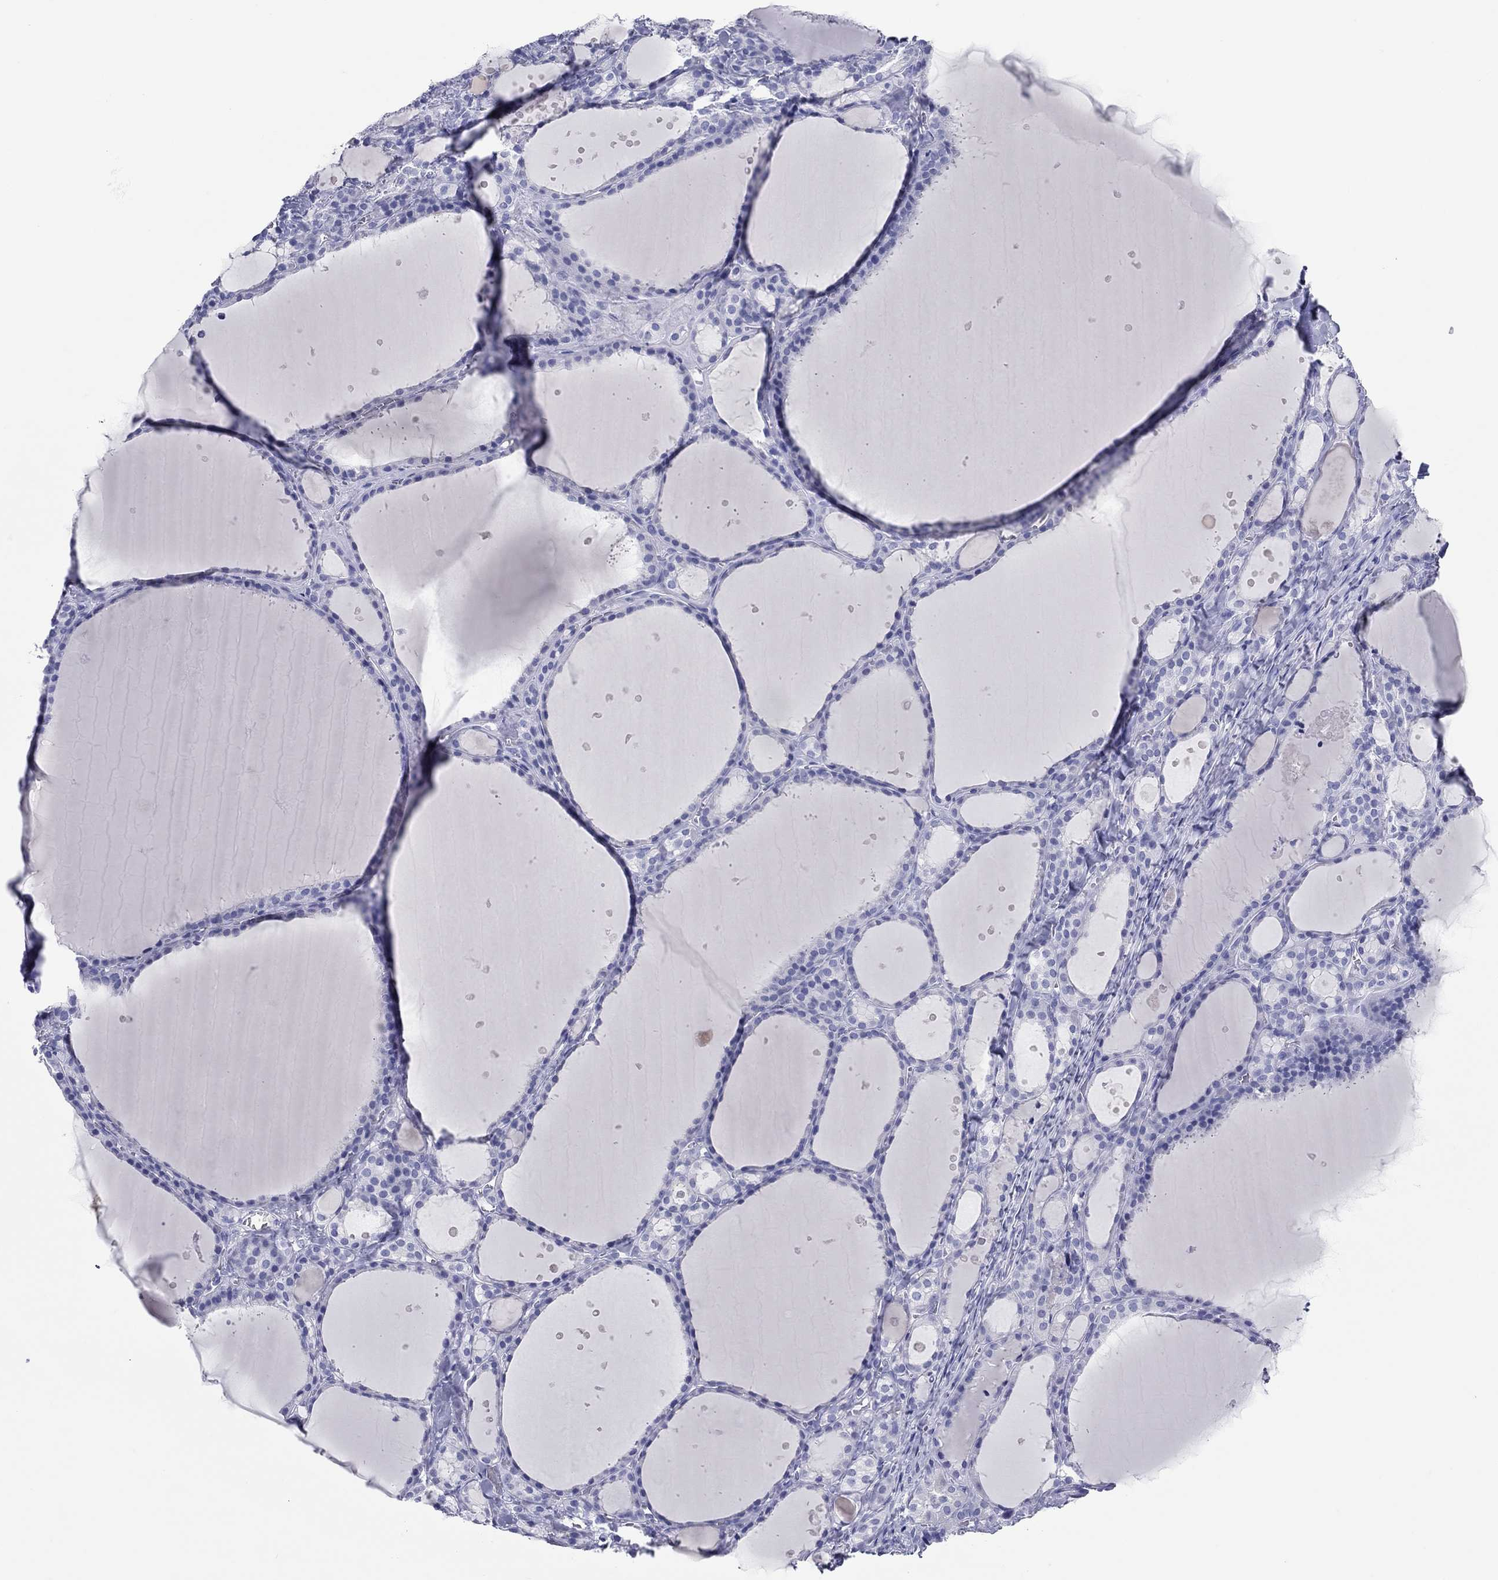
{"staining": {"intensity": "negative", "quantity": "none", "location": "none"}, "tissue": "thyroid gland", "cell_type": "Glandular cells", "image_type": "normal", "snomed": [{"axis": "morphology", "description": "Normal tissue, NOS"}, {"axis": "topography", "description": "Thyroid gland"}], "caption": "IHC of normal human thyroid gland exhibits no expression in glandular cells. Brightfield microscopy of immunohistochemistry (IHC) stained with DAB (3,3'-diaminobenzidine) (brown) and hematoxylin (blue), captured at high magnification.", "gene": "ATP4A", "patient": {"sex": "male", "age": 68}}